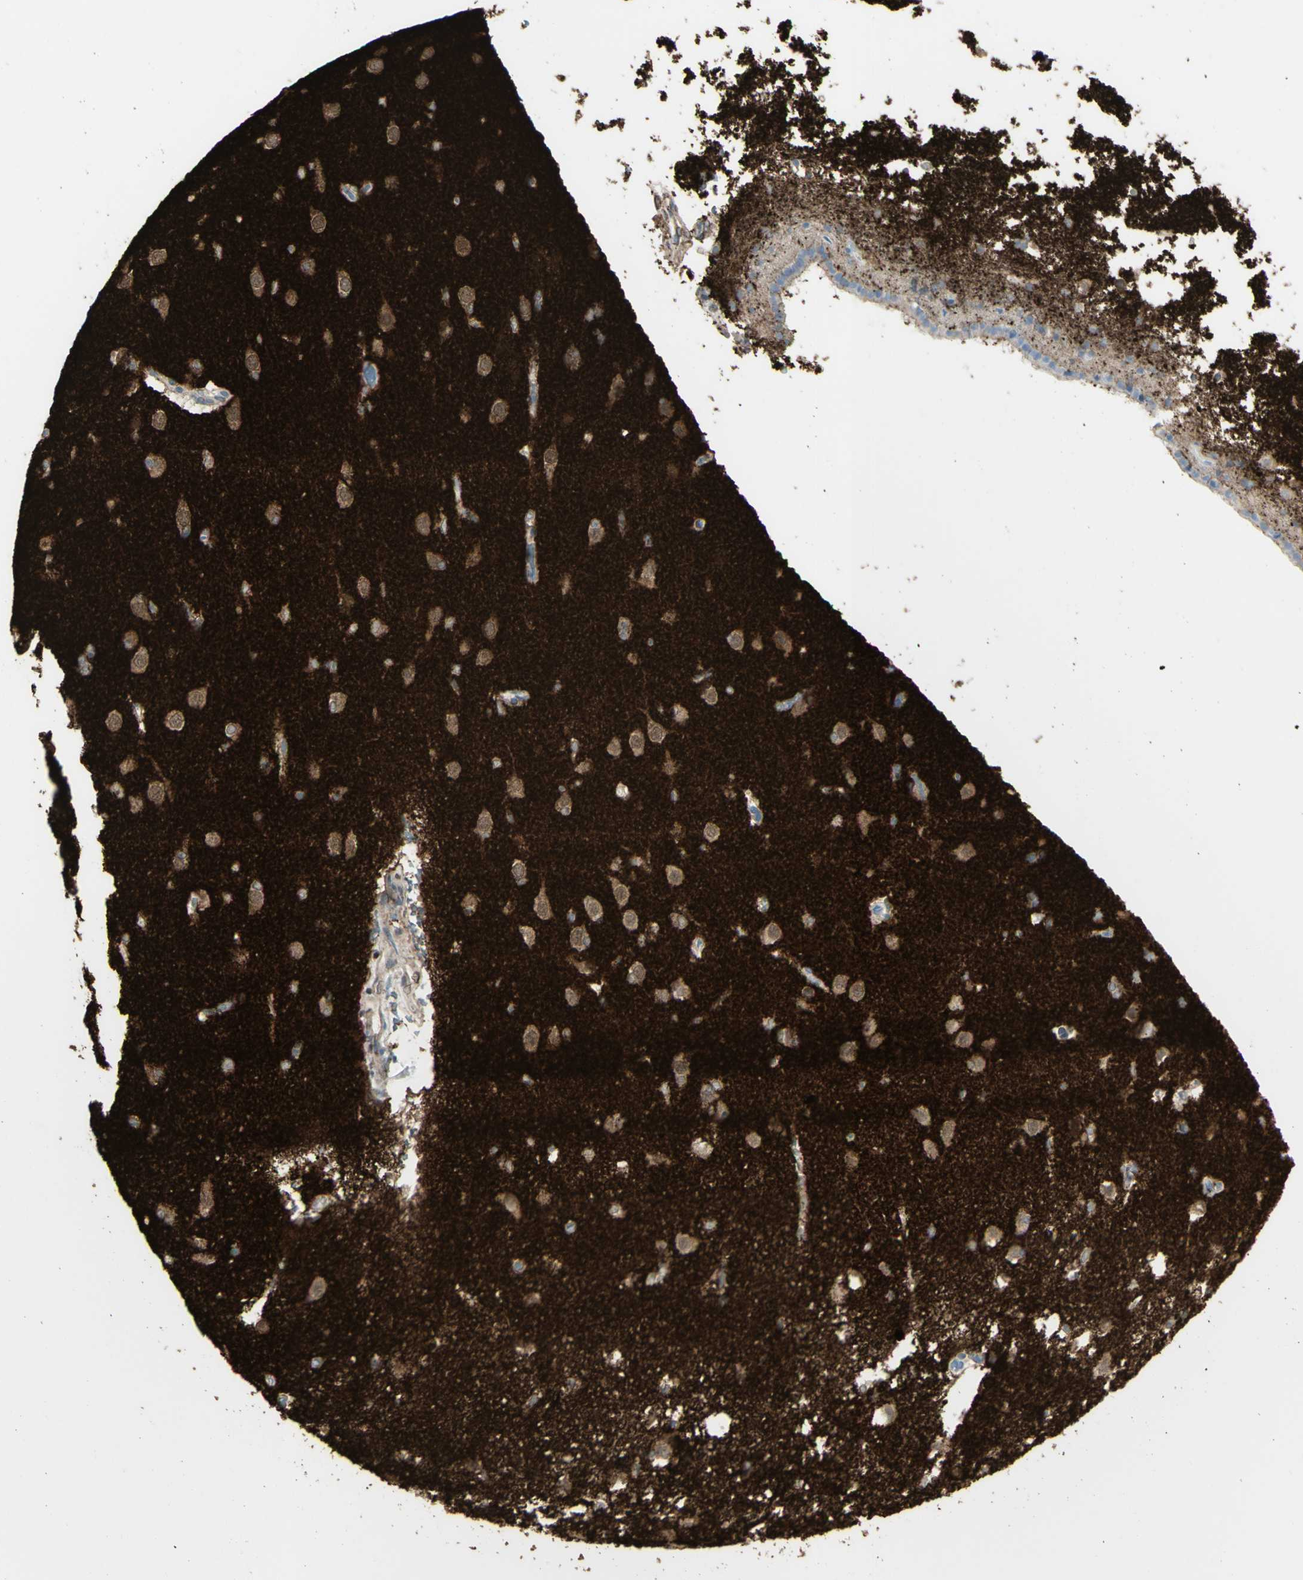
{"staining": {"intensity": "negative", "quantity": "none", "location": "none"}, "tissue": "caudate", "cell_type": "Glial cells", "image_type": "normal", "snomed": [{"axis": "morphology", "description": "Normal tissue, NOS"}, {"axis": "topography", "description": "Lateral ventricle wall"}], "caption": "The photomicrograph shows no staining of glial cells in benign caudate.", "gene": "ENSG00000198211", "patient": {"sex": "female", "age": 19}}